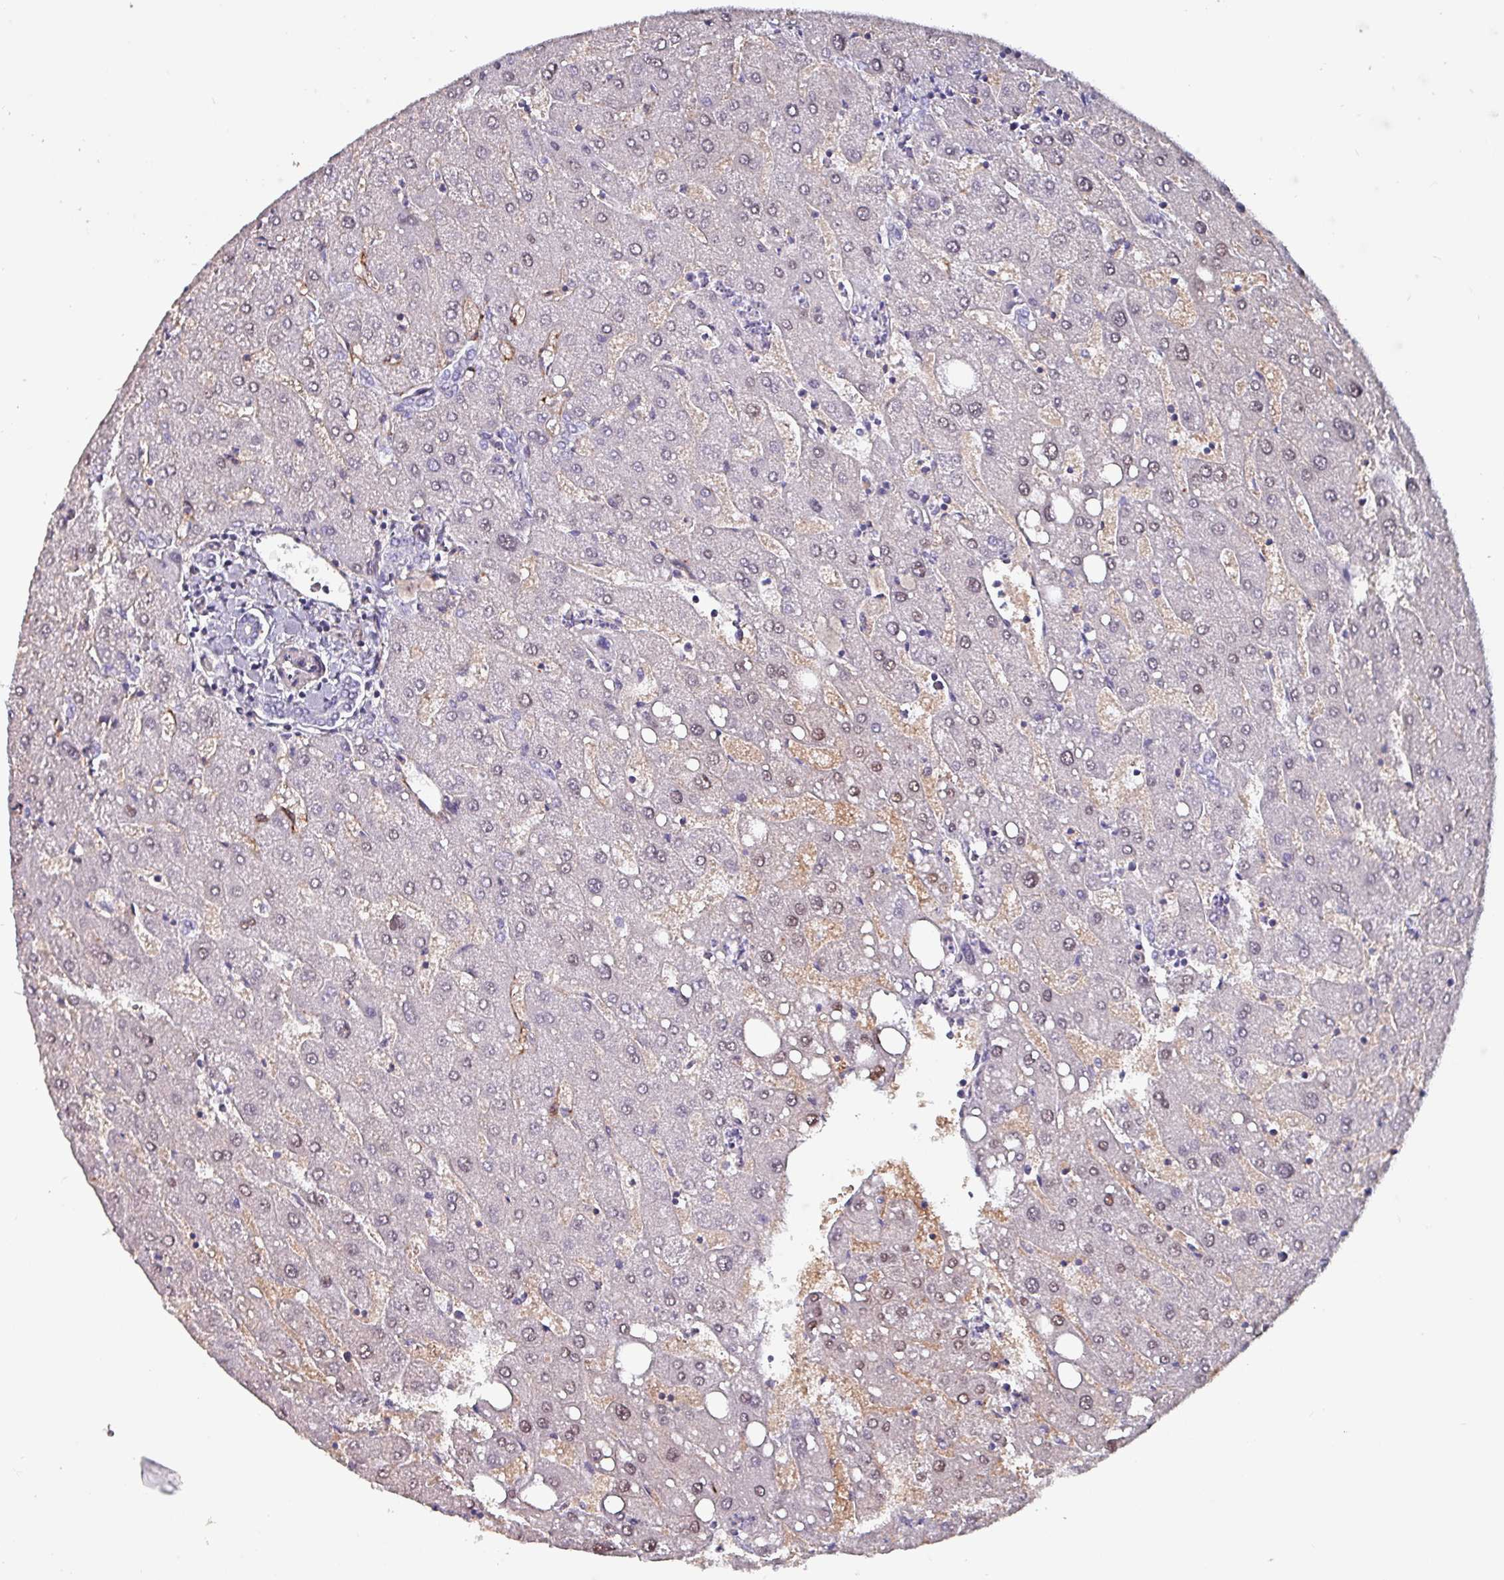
{"staining": {"intensity": "negative", "quantity": "none", "location": "none"}, "tissue": "liver", "cell_type": "Cholangiocytes", "image_type": "normal", "snomed": [{"axis": "morphology", "description": "Normal tissue, NOS"}, {"axis": "topography", "description": "Liver"}], "caption": "Photomicrograph shows no protein positivity in cholangiocytes of normal liver. The staining is performed using DAB brown chromogen with nuclei counter-stained in using hematoxylin.", "gene": "ZNF816", "patient": {"sex": "male", "age": 67}}